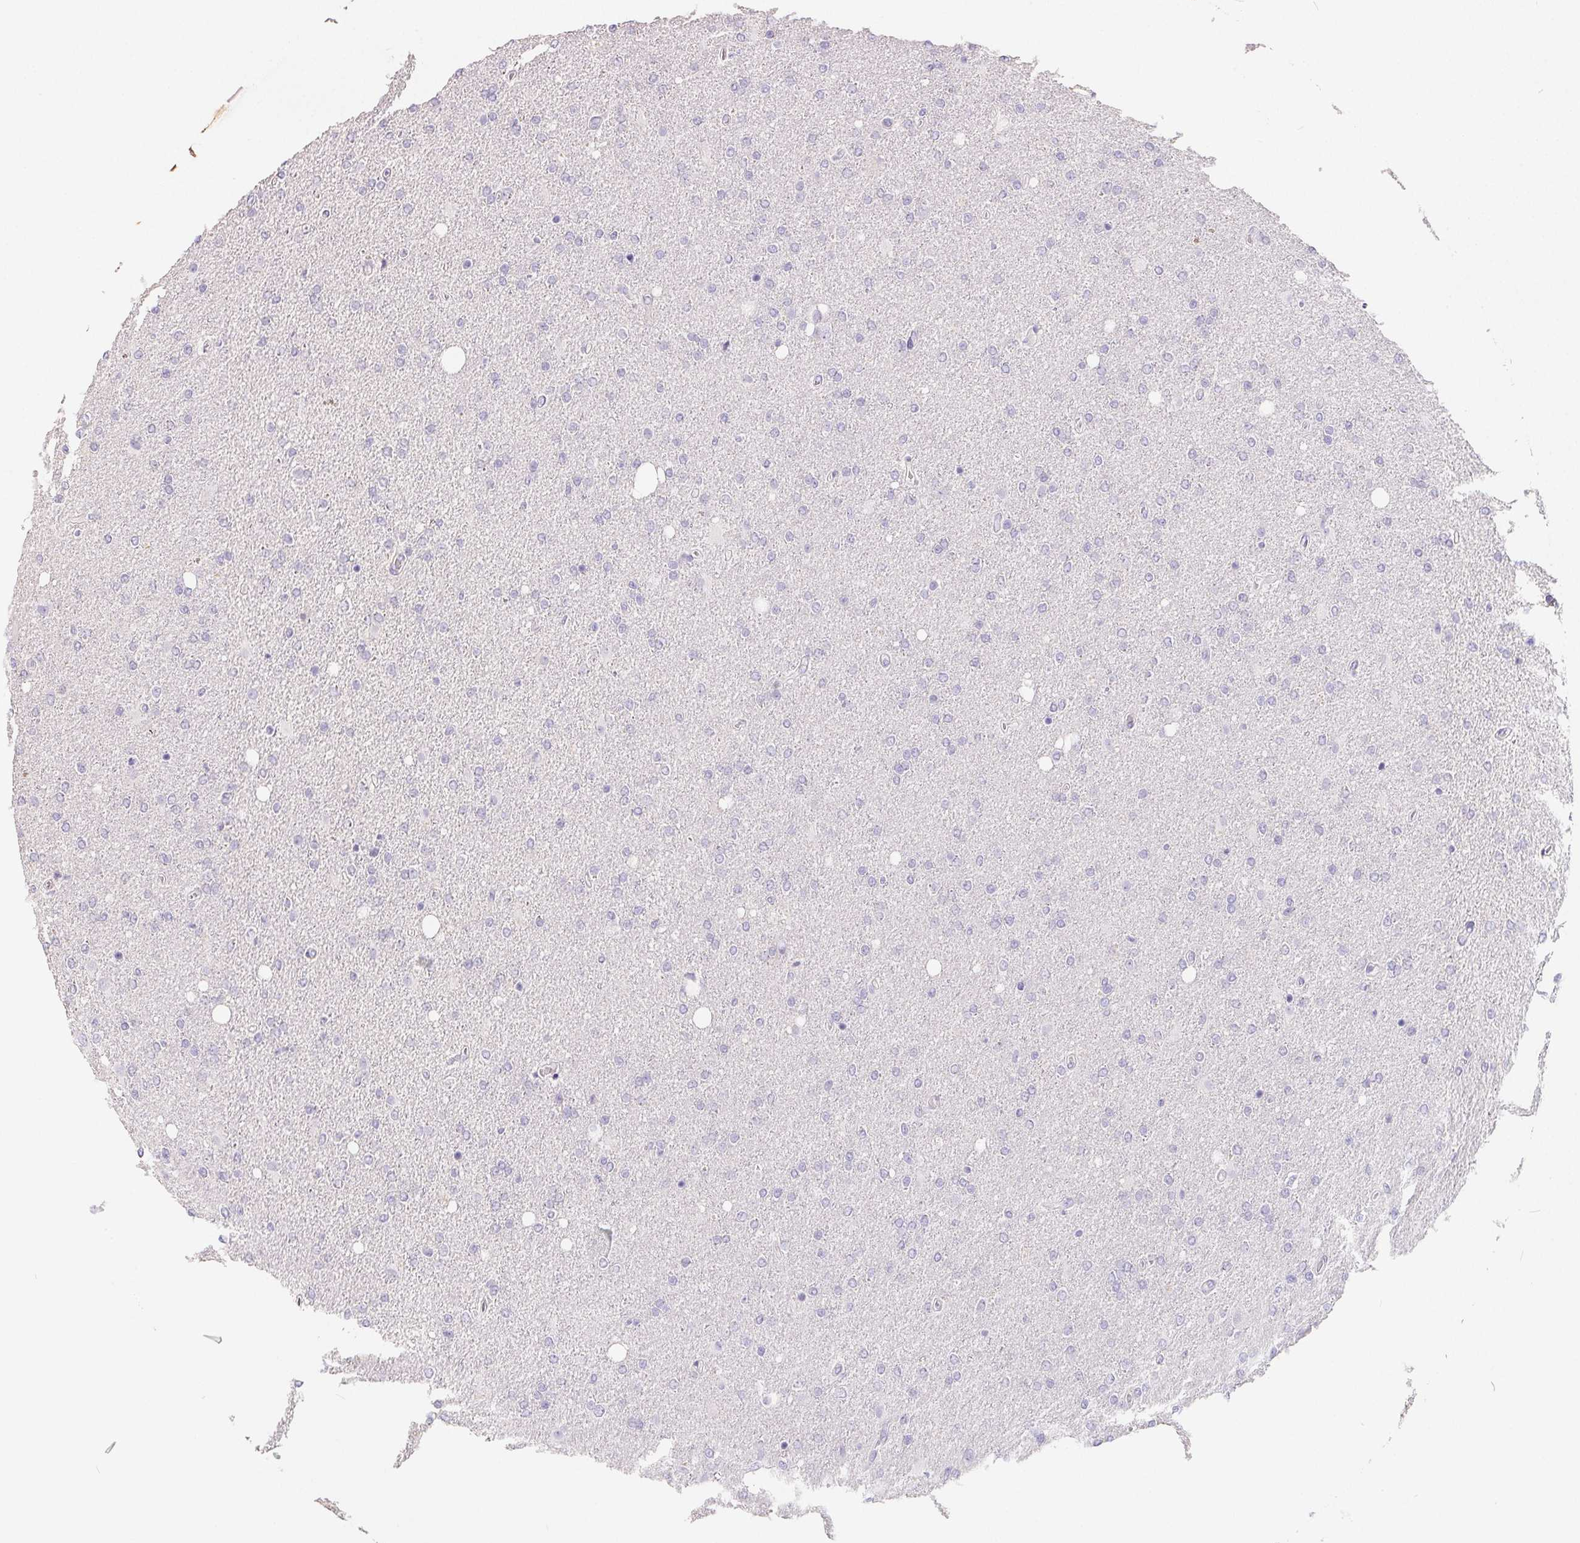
{"staining": {"intensity": "negative", "quantity": "none", "location": "none"}, "tissue": "glioma", "cell_type": "Tumor cells", "image_type": "cancer", "snomed": [{"axis": "morphology", "description": "Glioma, malignant, High grade"}, {"axis": "topography", "description": "Cerebral cortex"}], "caption": "There is no significant positivity in tumor cells of glioma. The staining is performed using DAB (3,3'-diaminobenzidine) brown chromogen with nuclei counter-stained in using hematoxylin.", "gene": "FDX1", "patient": {"sex": "male", "age": 70}}